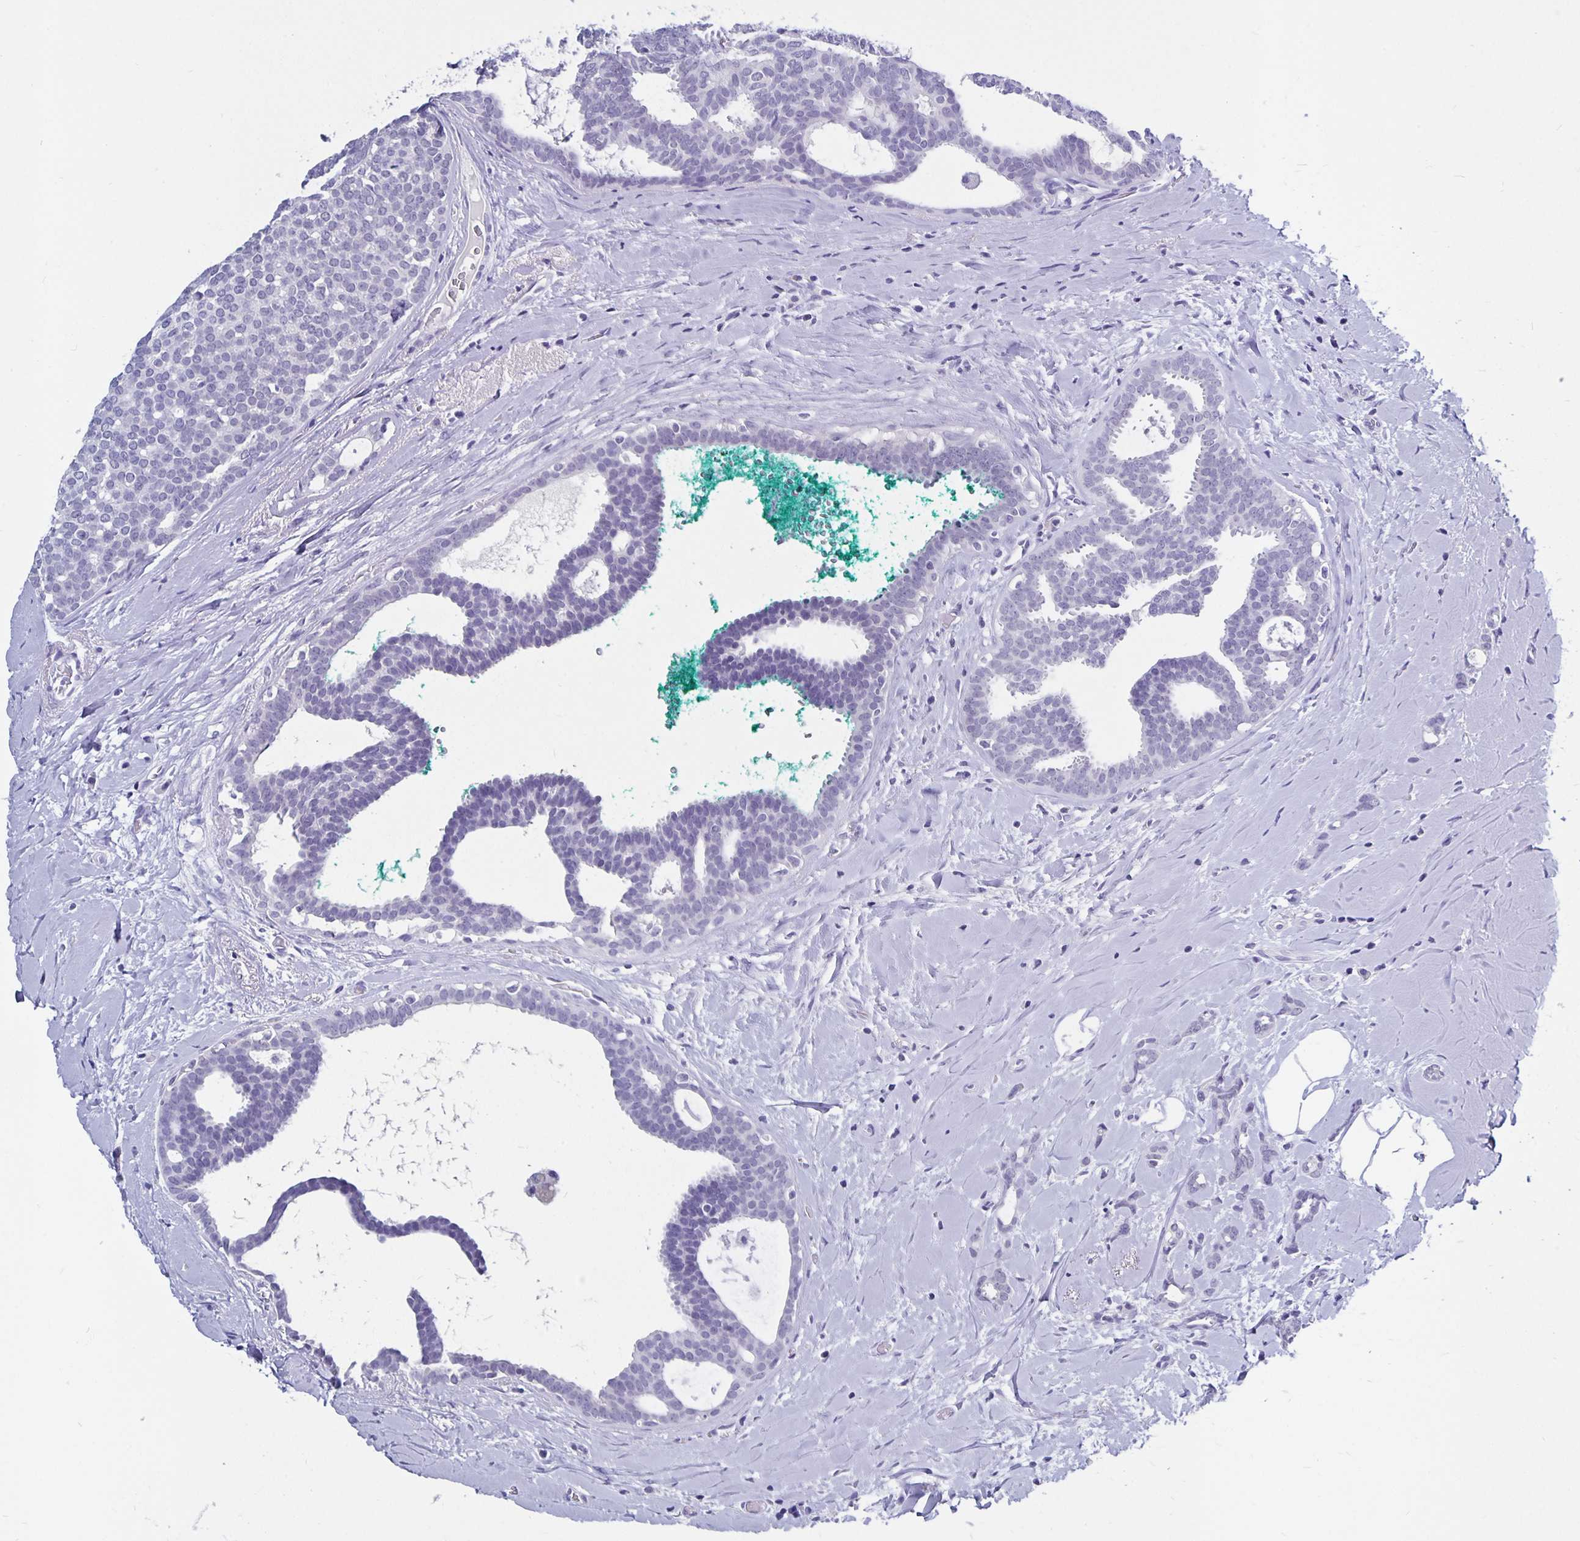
{"staining": {"intensity": "negative", "quantity": "none", "location": "none"}, "tissue": "breast cancer", "cell_type": "Tumor cells", "image_type": "cancer", "snomed": [{"axis": "morphology", "description": "Intraductal carcinoma, in situ"}, {"axis": "morphology", "description": "Duct carcinoma"}, {"axis": "morphology", "description": "Lobular carcinoma, in situ"}, {"axis": "topography", "description": "Breast"}], "caption": "Immunohistochemical staining of human intraductal carcinoma,  in situ (breast) displays no significant staining in tumor cells.", "gene": "ODF3B", "patient": {"sex": "female", "age": 44}}